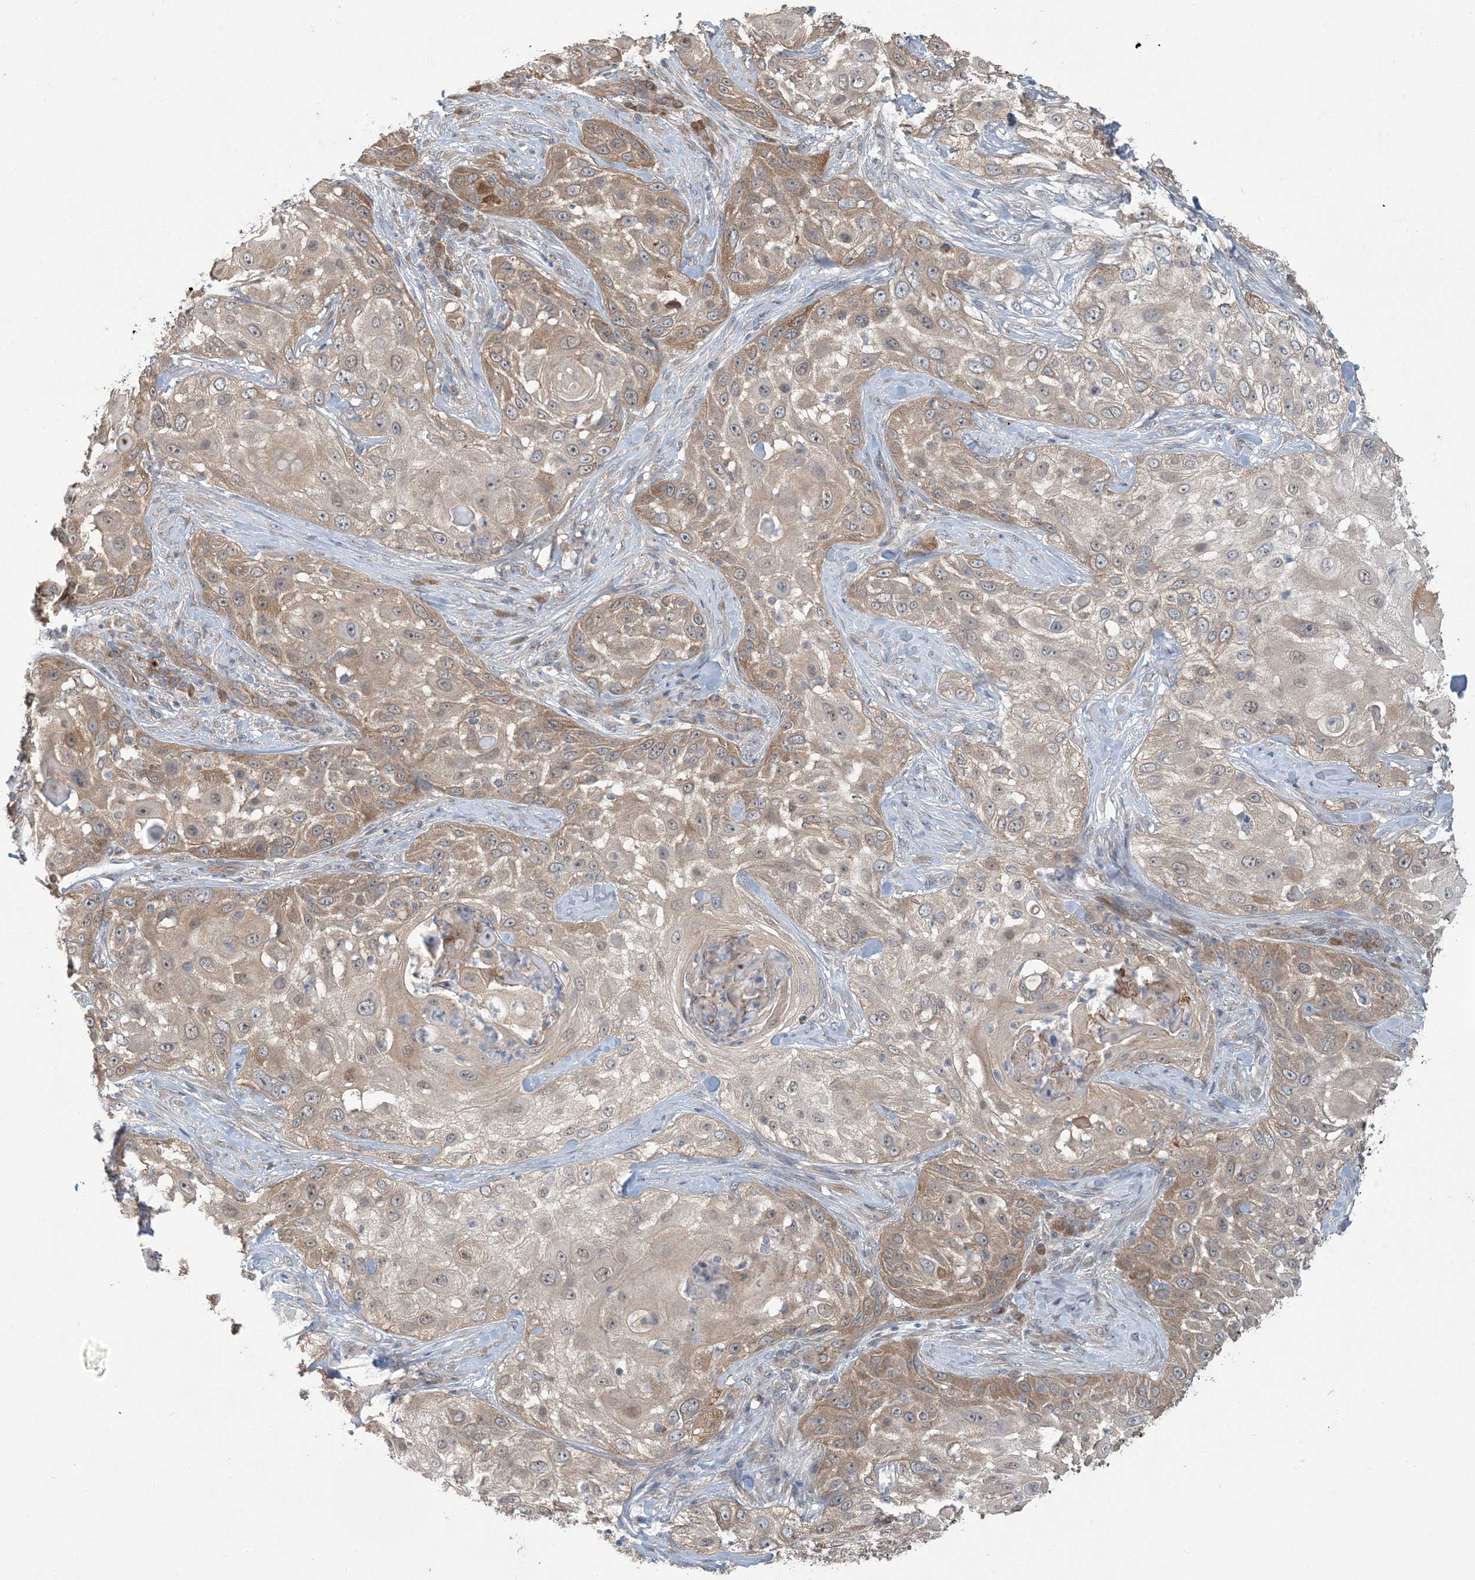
{"staining": {"intensity": "moderate", "quantity": "25%-75%", "location": "cytoplasmic/membranous"}, "tissue": "skin cancer", "cell_type": "Tumor cells", "image_type": "cancer", "snomed": [{"axis": "morphology", "description": "Squamous cell carcinoma, NOS"}, {"axis": "topography", "description": "Skin"}], "caption": "Protein staining exhibits moderate cytoplasmic/membranous expression in approximately 25%-75% of tumor cells in skin cancer.", "gene": "ERI2", "patient": {"sex": "female", "age": 44}}